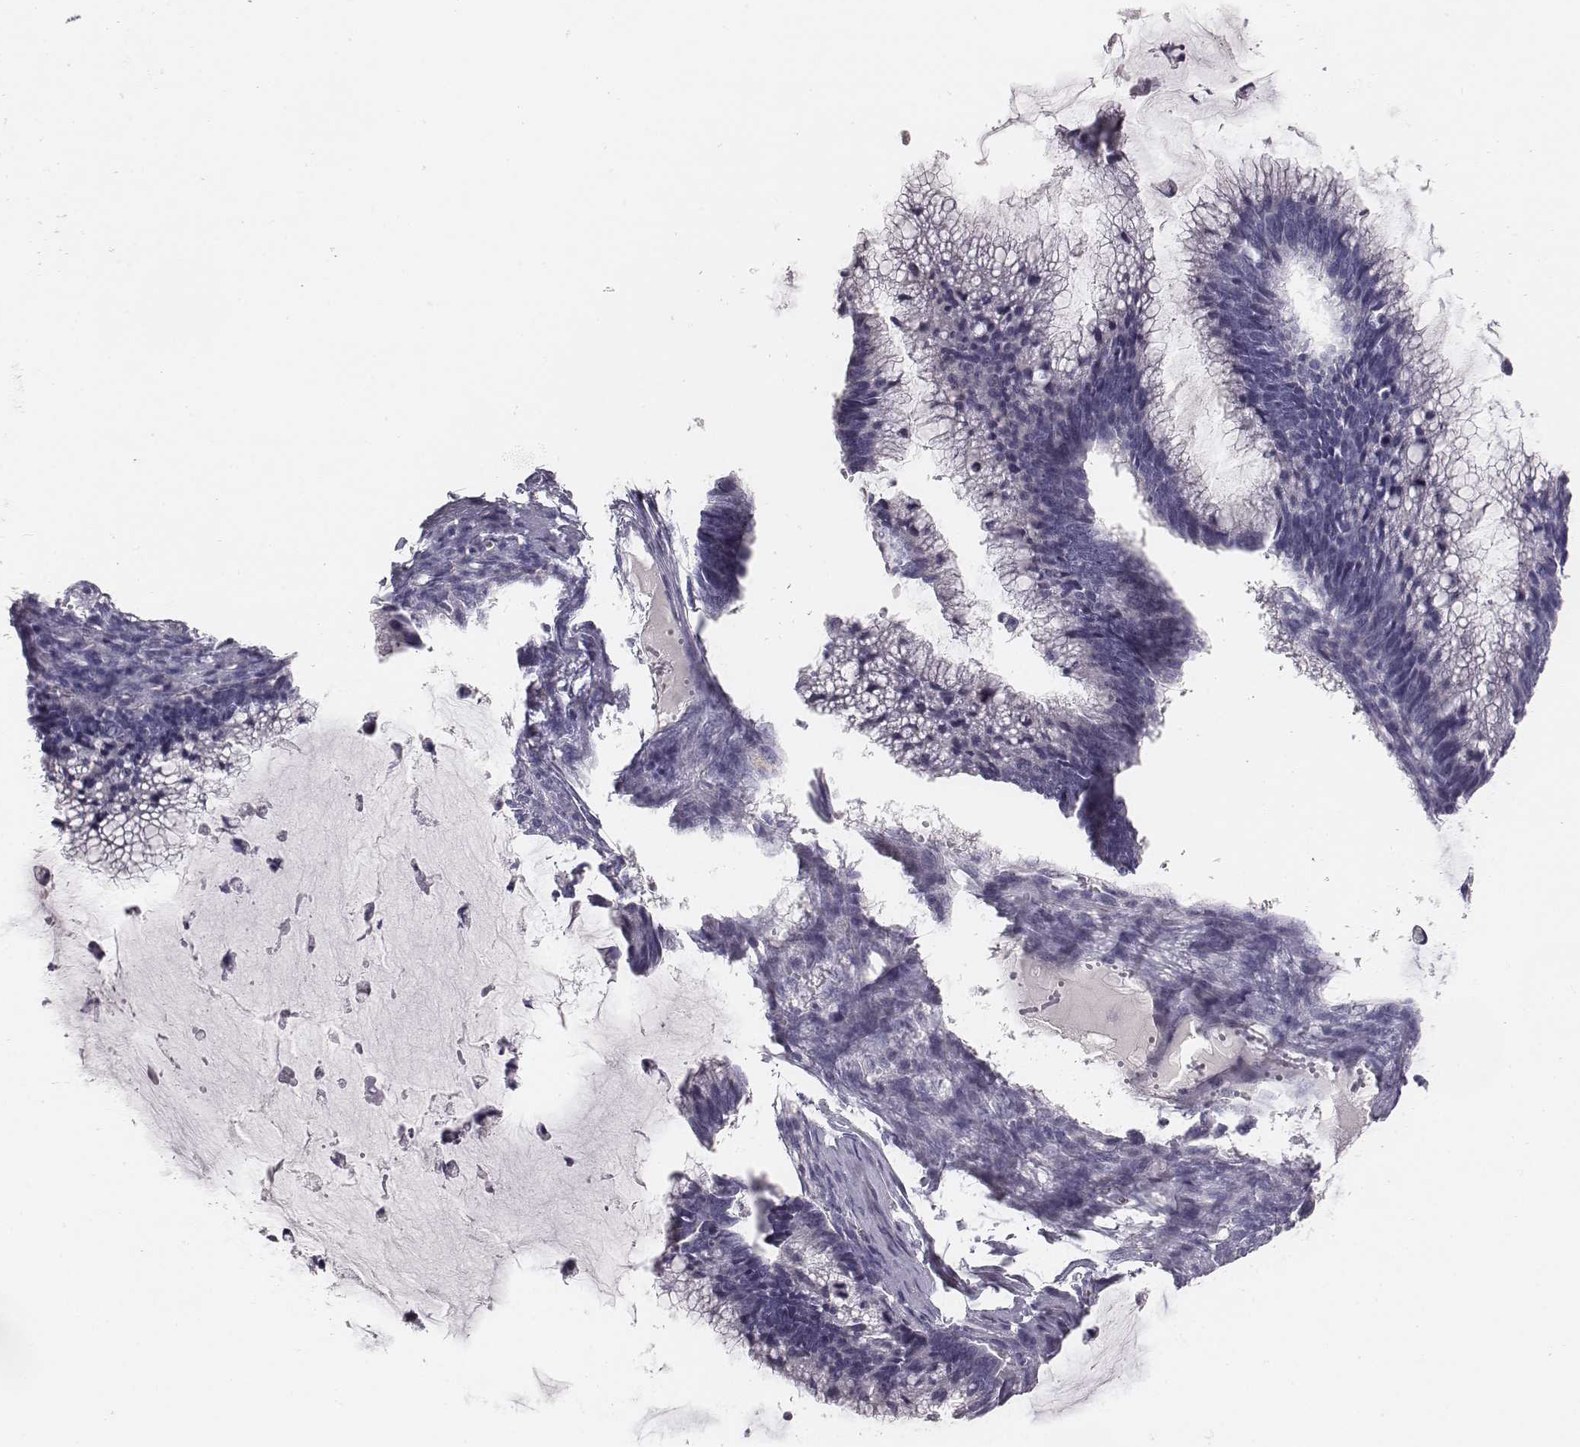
{"staining": {"intensity": "negative", "quantity": "none", "location": "none"}, "tissue": "ovarian cancer", "cell_type": "Tumor cells", "image_type": "cancer", "snomed": [{"axis": "morphology", "description": "Cystadenocarcinoma, mucinous, NOS"}, {"axis": "topography", "description": "Ovary"}], "caption": "Ovarian cancer stained for a protein using immunohistochemistry displays no staining tumor cells.", "gene": "MYH6", "patient": {"sex": "female", "age": 38}}